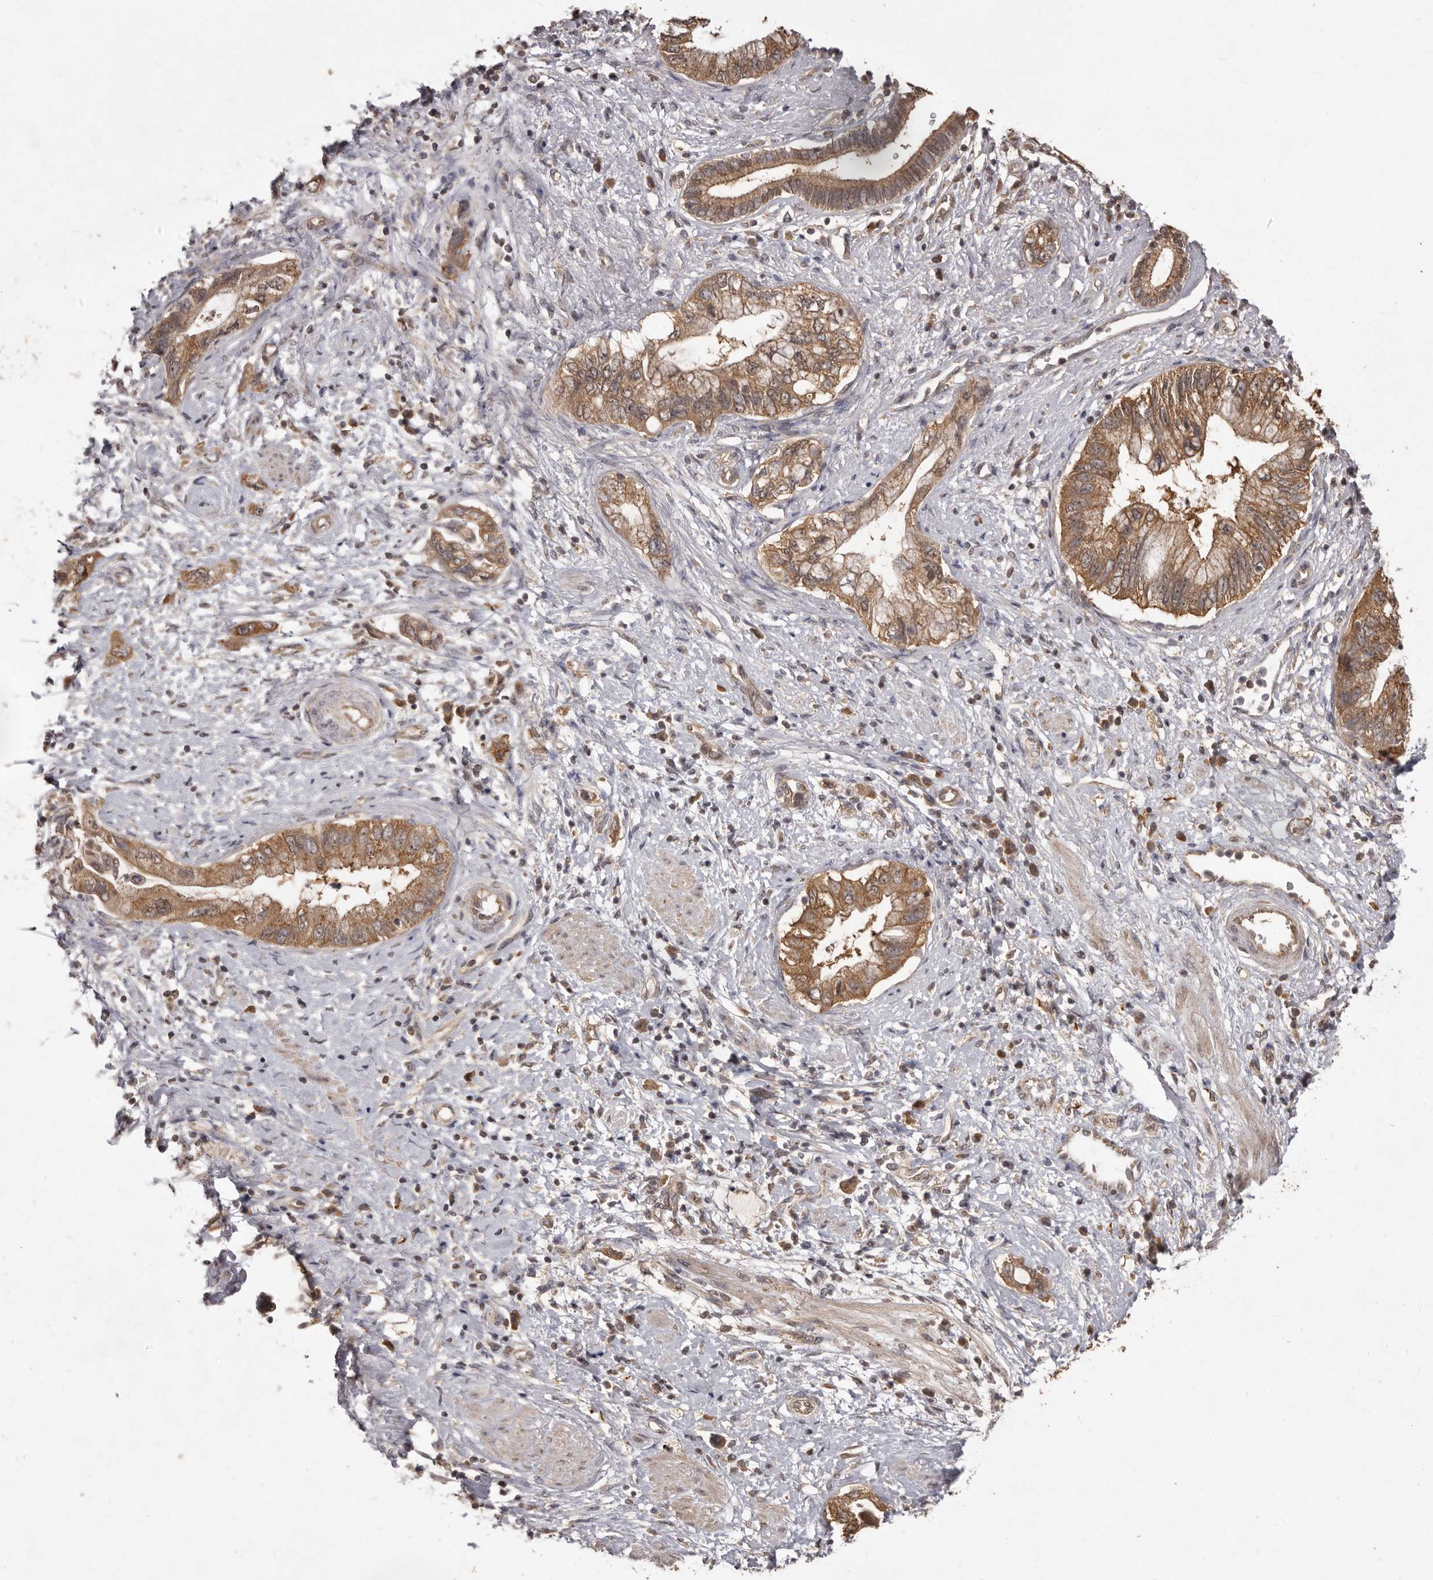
{"staining": {"intensity": "moderate", "quantity": ">75%", "location": "cytoplasmic/membranous"}, "tissue": "pancreatic cancer", "cell_type": "Tumor cells", "image_type": "cancer", "snomed": [{"axis": "morphology", "description": "Adenocarcinoma, NOS"}, {"axis": "topography", "description": "Pancreas"}], "caption": "Tumor cells reveal moderate cytoplasmic/membranous expression in approximately >75% of cells in adenocarcinoma (pancreatic).", "gene": "MTO1", "patient": {"sex": "female", "age": 73}}